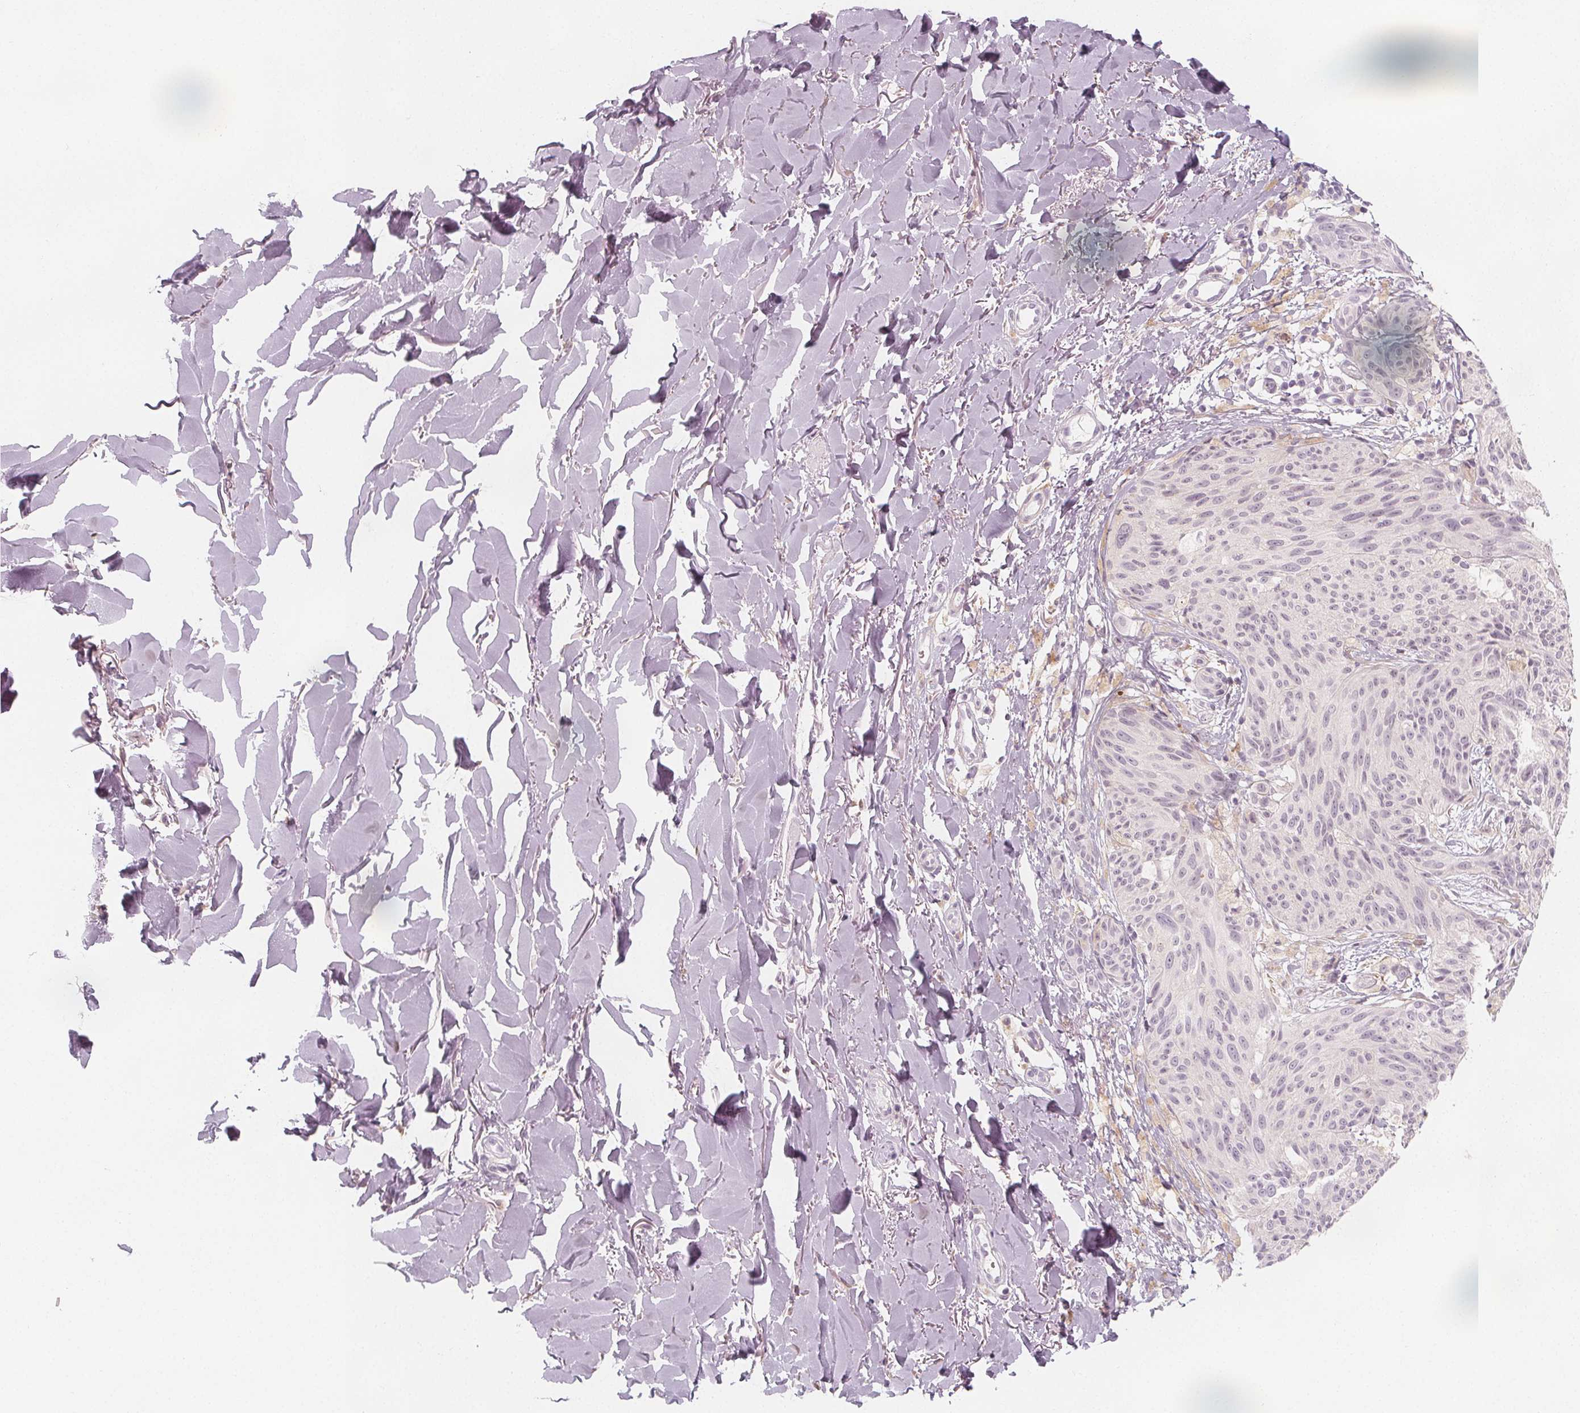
{"staining": {"intensity": "negative", "quantity": "none", "location": "none"}, "tissue": "melanoma", "cell_type": "Tumor cells", "image_type": "cancer", "snomed": [{"axis": "morphology", "description": "Malignant melanoma, NOS"}, {"axis": "topography", "description": "Skin"}], "caption": "Immunohistochemistry (IHC) photomicrograph of neoplastic tissue: malignant melanoma stained with DAB (3,3'-diaminobenzidine) demonstrates no significant protein positivity in tumor cells.", "gene": "MAP1A", "patient": {"sex": "female", "age": 87}}